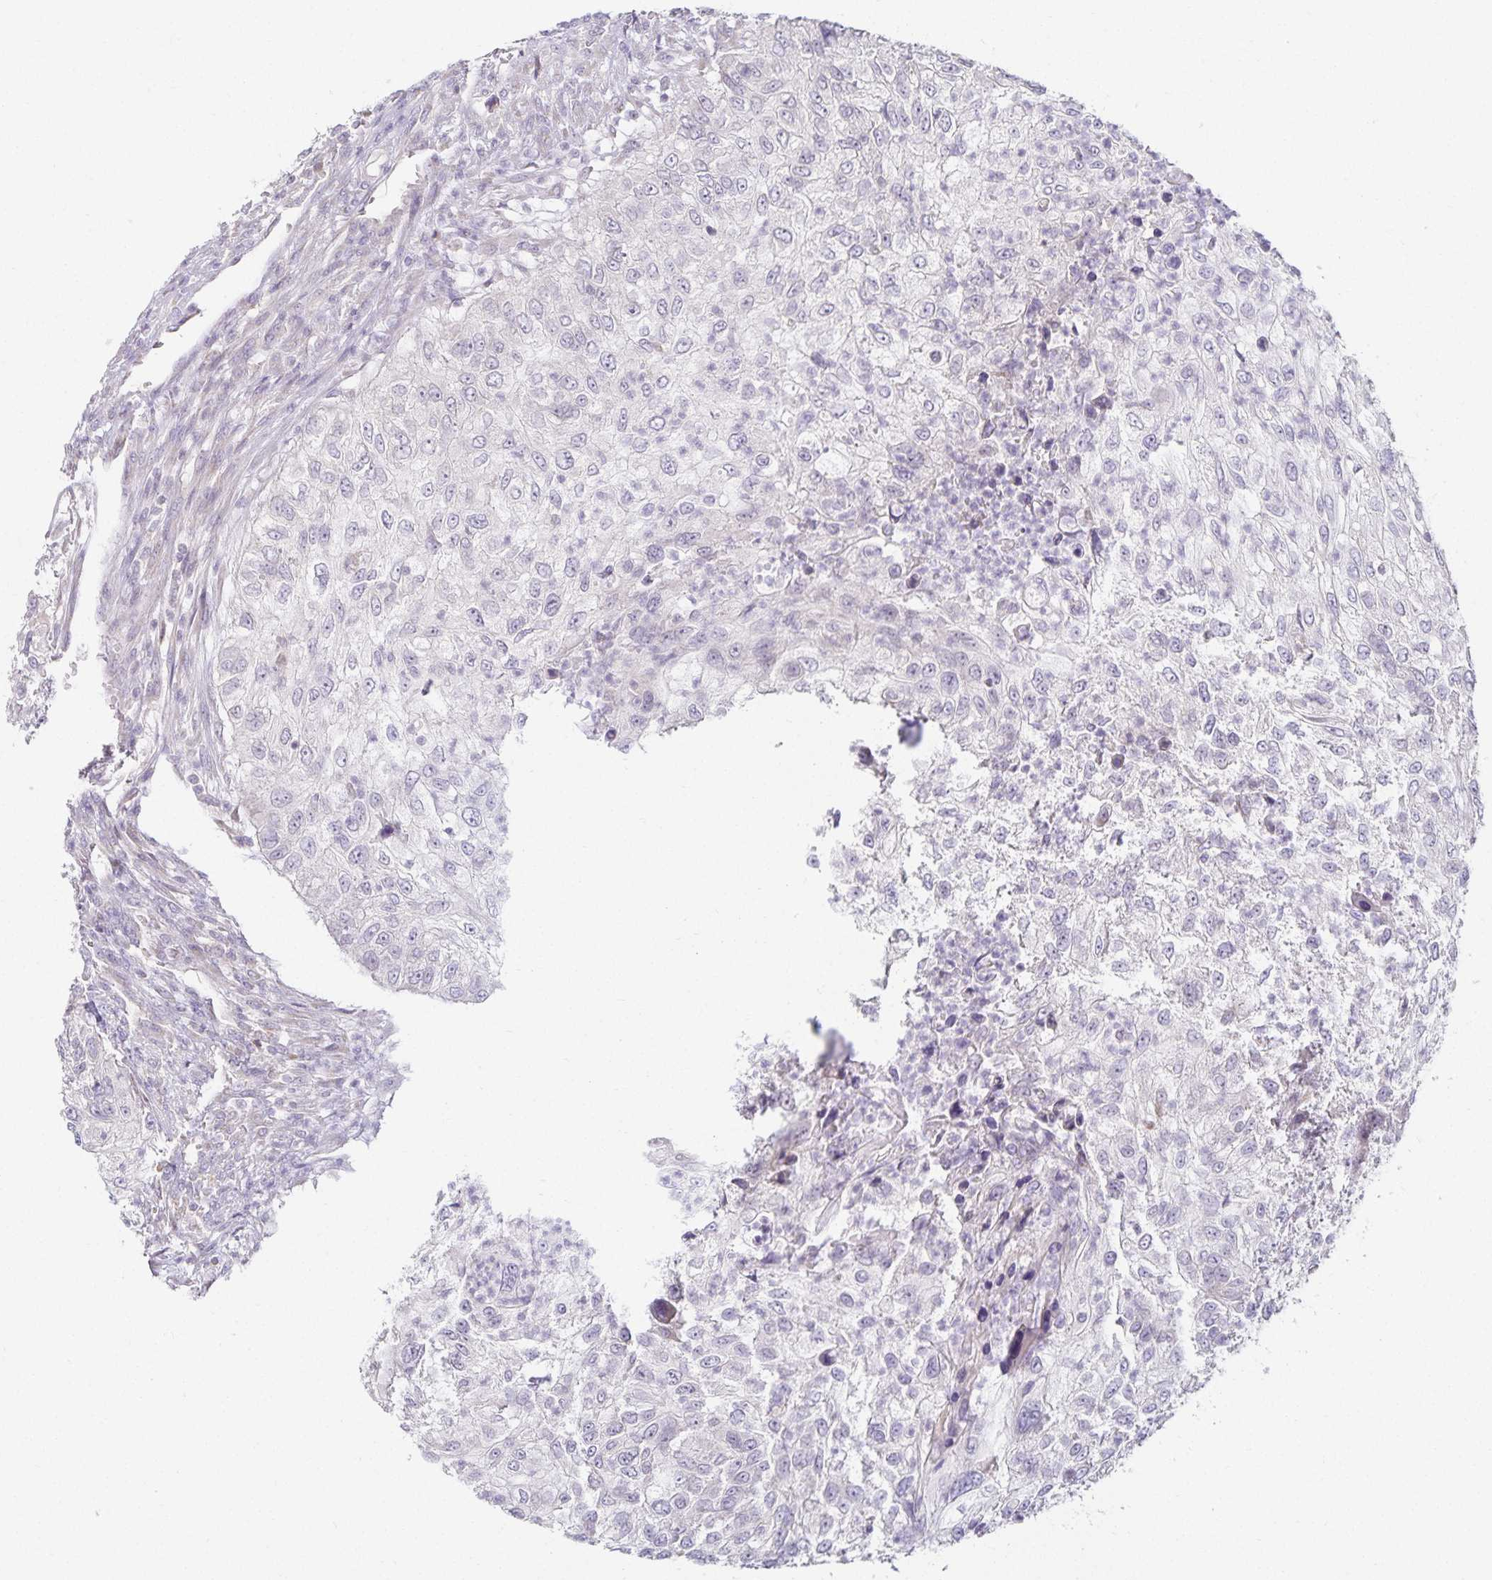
{"staining": {"intensity": "negative", "quantity": "none", "location": "none"}, "tissue": "urothelial cancer", "cell_type": "Tumor cells", "image_type": "cancer", "snomed": [{"axis": "morphology", "description": "Urothelial carcinoma, High grade"}, {"axis": "topography", "description": "Urinary bladder"}], "caption": "Immunohistochemistry (IHC) image of urothelial cancer stained for a protein (brown), which exhibits no expression in tumor cells.", "gene": "GP2", "patient": {"sex": "female", "age": 60}}